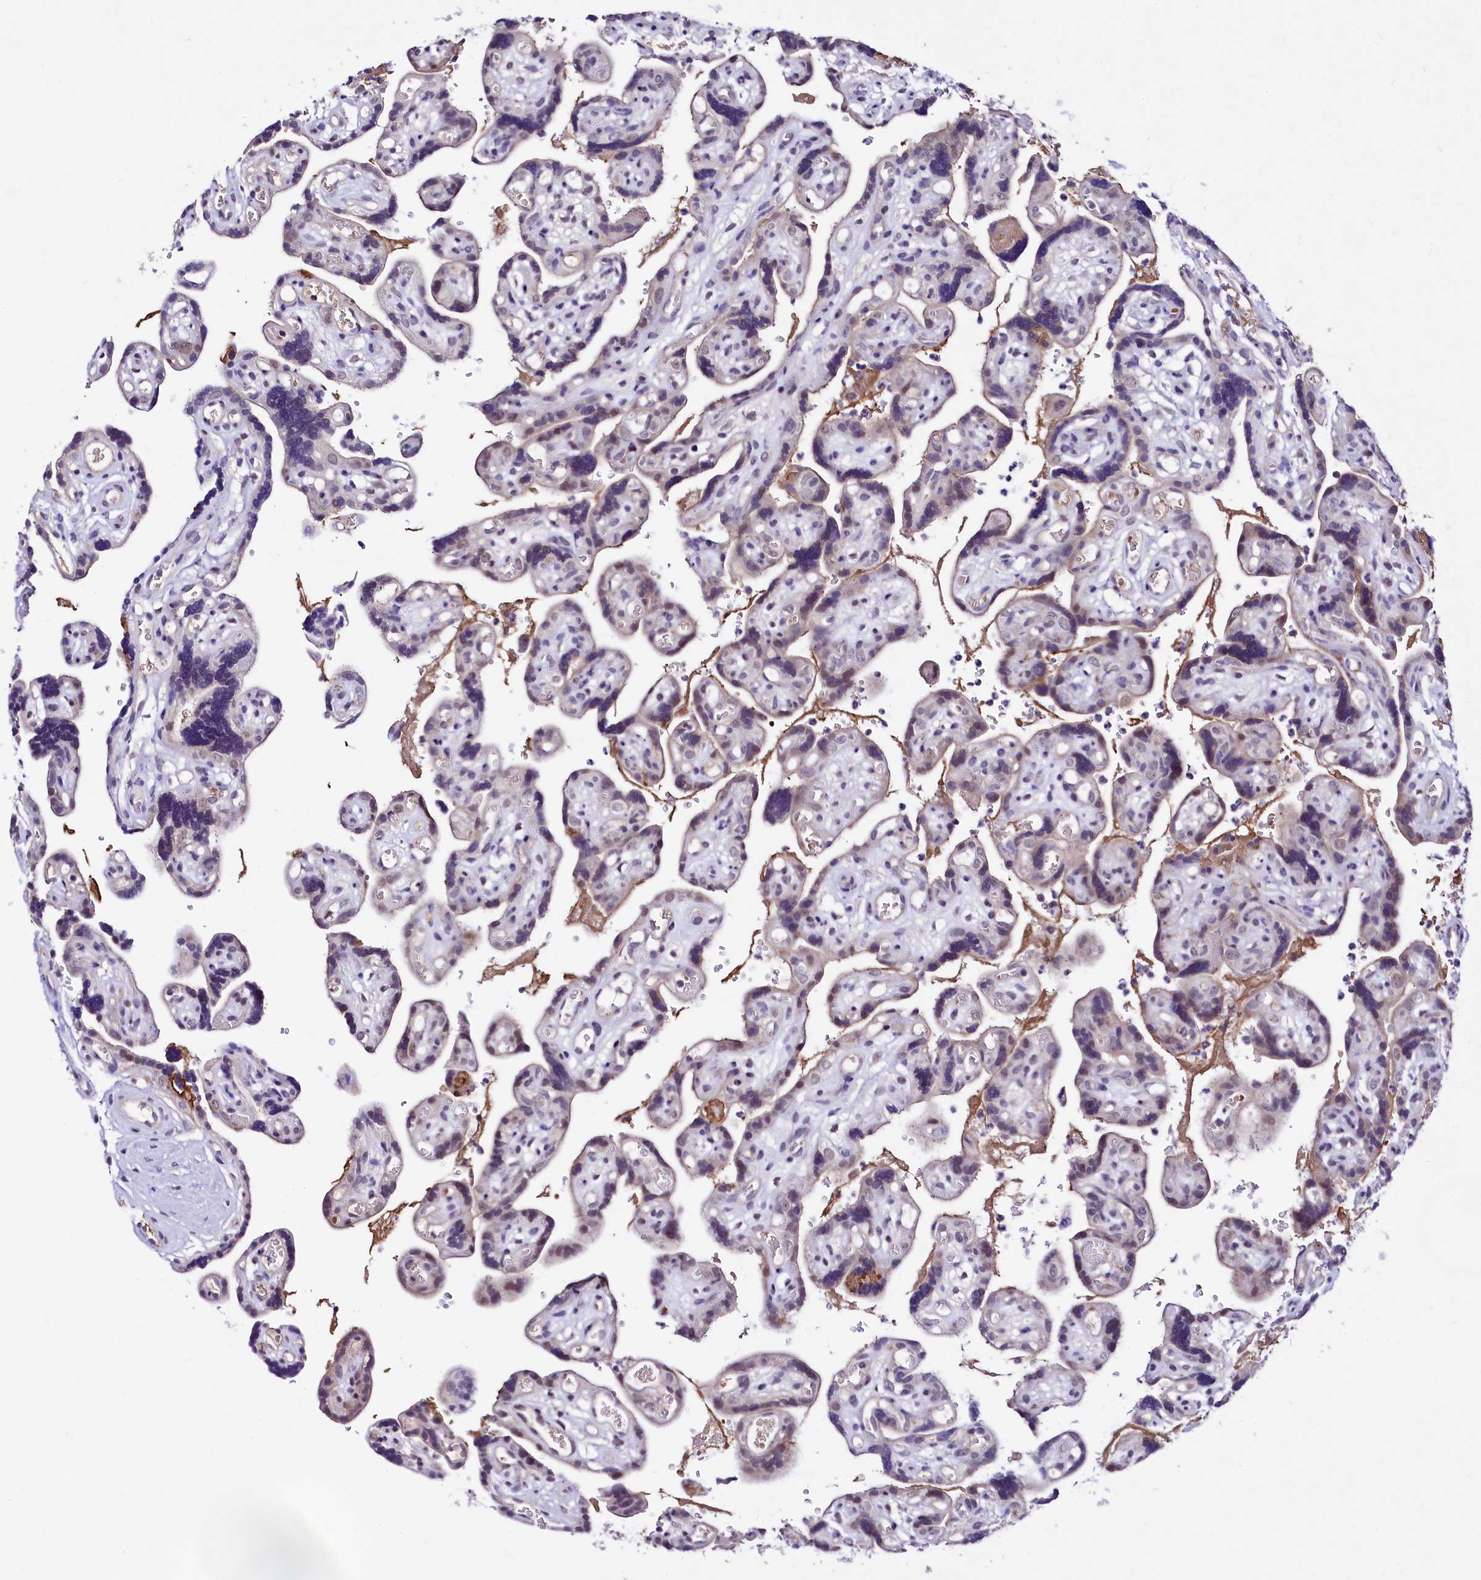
{"staining": {"intensity": "weak", "quantity": "<25%", "location": "nuclear"}, "tissue": "placenta", "cell_type": "Decidual cells", "image_type": "normal", "snomed": [{"axis": "morphology", "description": "Normal tissue, NOS"}, {"axis": "topography", "description": "Placenta"}], "caption": "An immunohistochemistry photomicrograph of benign placenta is shown. There is no staining in decidual cells of placenta. The staining is performed using DAB (3,3'-diaminobenzidine) brown chromogen with nuclei counter-stained in using hematoxylin.", "gene": "LEUTX", "patient": {"sex": "female", "age": 30}}